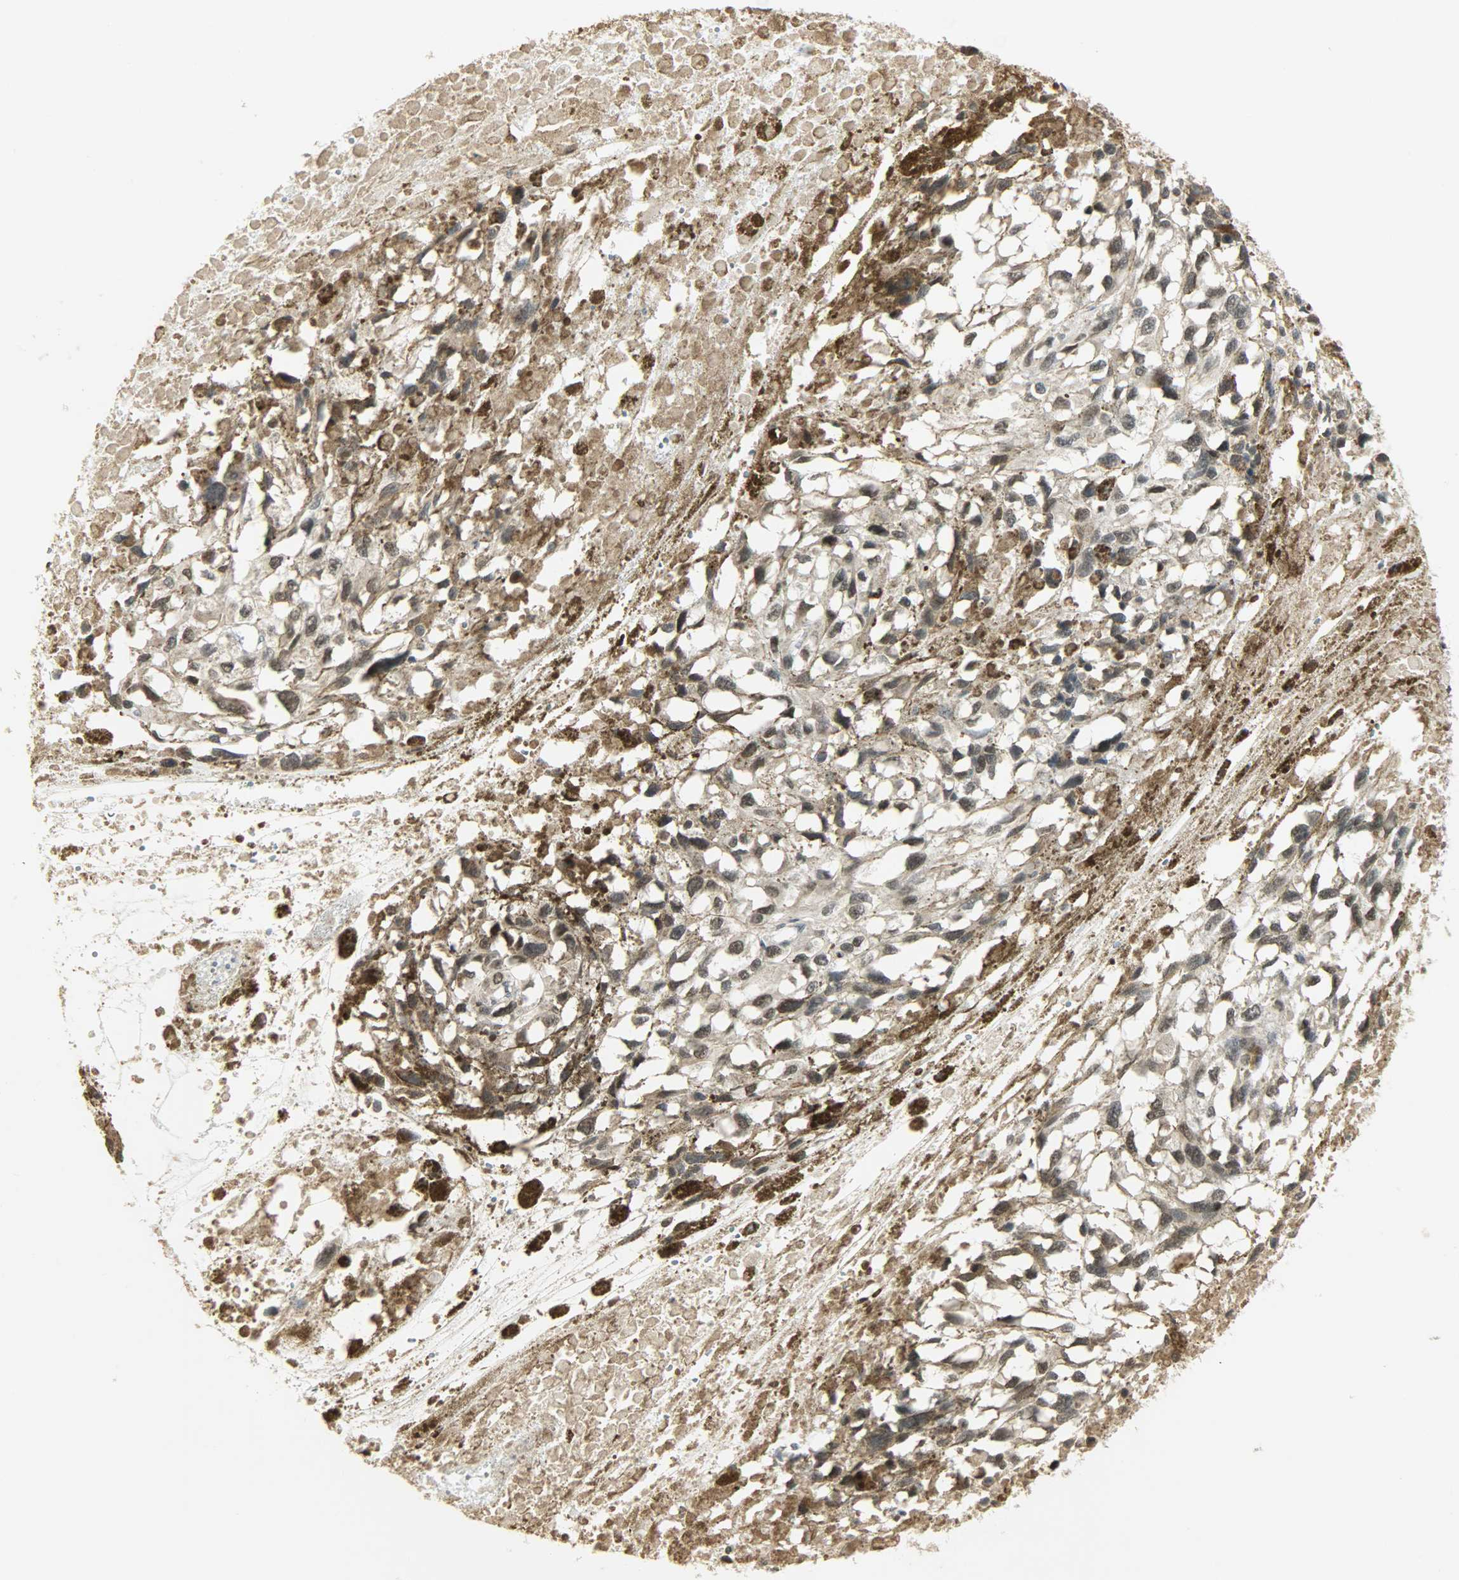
{"staining": {"intensity": "negative", "quantity": "none", "location": "none"}, "tissue": "melanoma", "cell_type": "Tumor cells", "image_type": "cancer", "snomed": [{"axis": "morphology", "description": "Malignant melanoma, Metastatic site"}, {"axis": "topography", "description": "Lymph node"}], "caption": "Immunohistochemistry of human malignant melanoma (metastatic site) displays no staining in tumor cells.", "gene": "SMARCA5", "patient": {"sex": "male", "age": 59}}